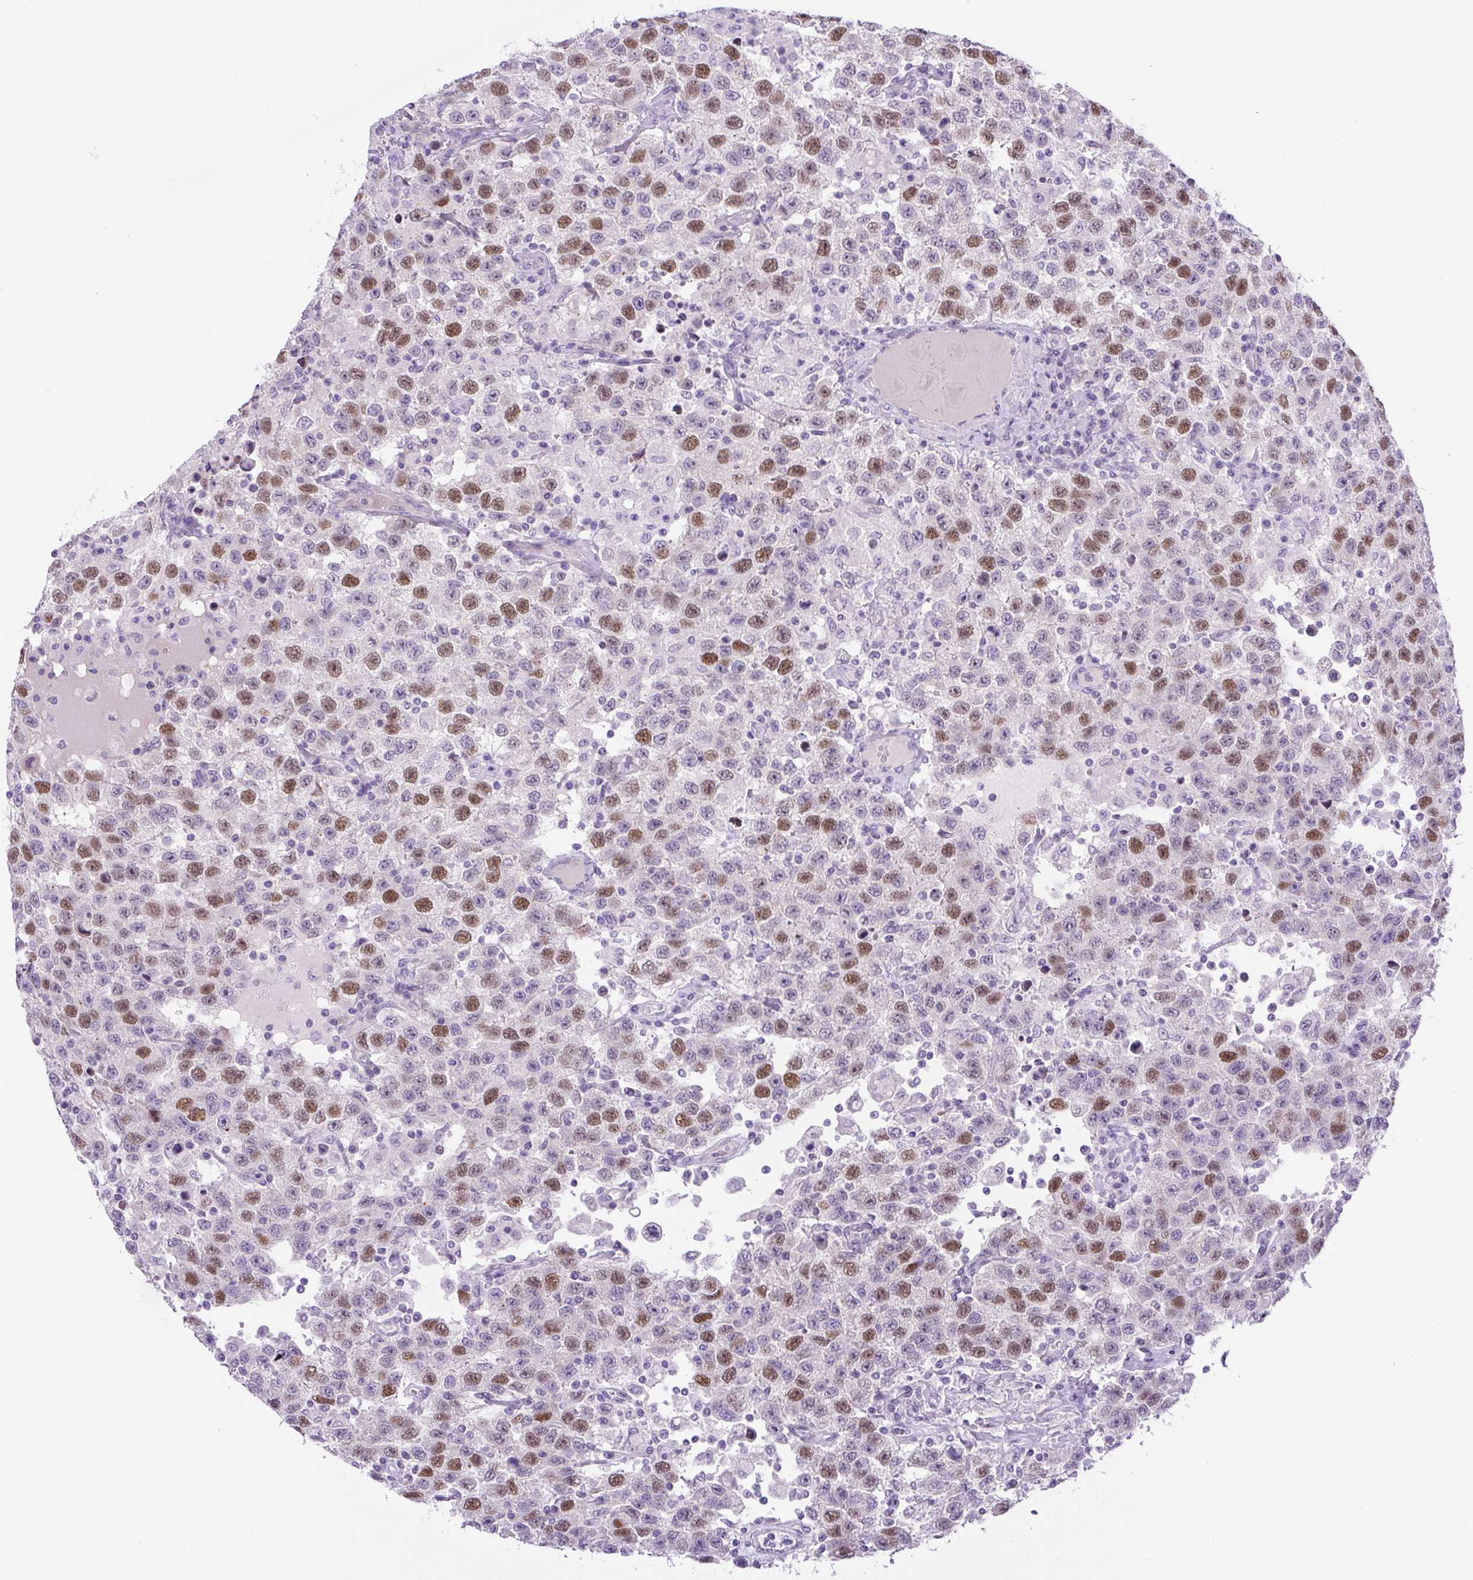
{"staining": {"intensity": "moderate", "quantity": "25%-75%", "location": "nuclear"}, "tissue": "testis cancer", "cell_type": "Tumor cells", "image_type": "cancer", "snomed": [{"axis": "morphology", "description": "Seminoma, NOS"}, {"axis": "topography", "description": "Testis"}], "caption": "An IHC histopathology image of neoplastic tissue is shown. Protein staining in brown highlights moderate nuclear positivity in testis cancer within tumor cells. (DAB (3,3'-diaminobenzidine) = brown stain, brightfield microscopy at high magnification).", "gene": "ADAMTS19", "patient": {"sex": "male", "age": 41}}